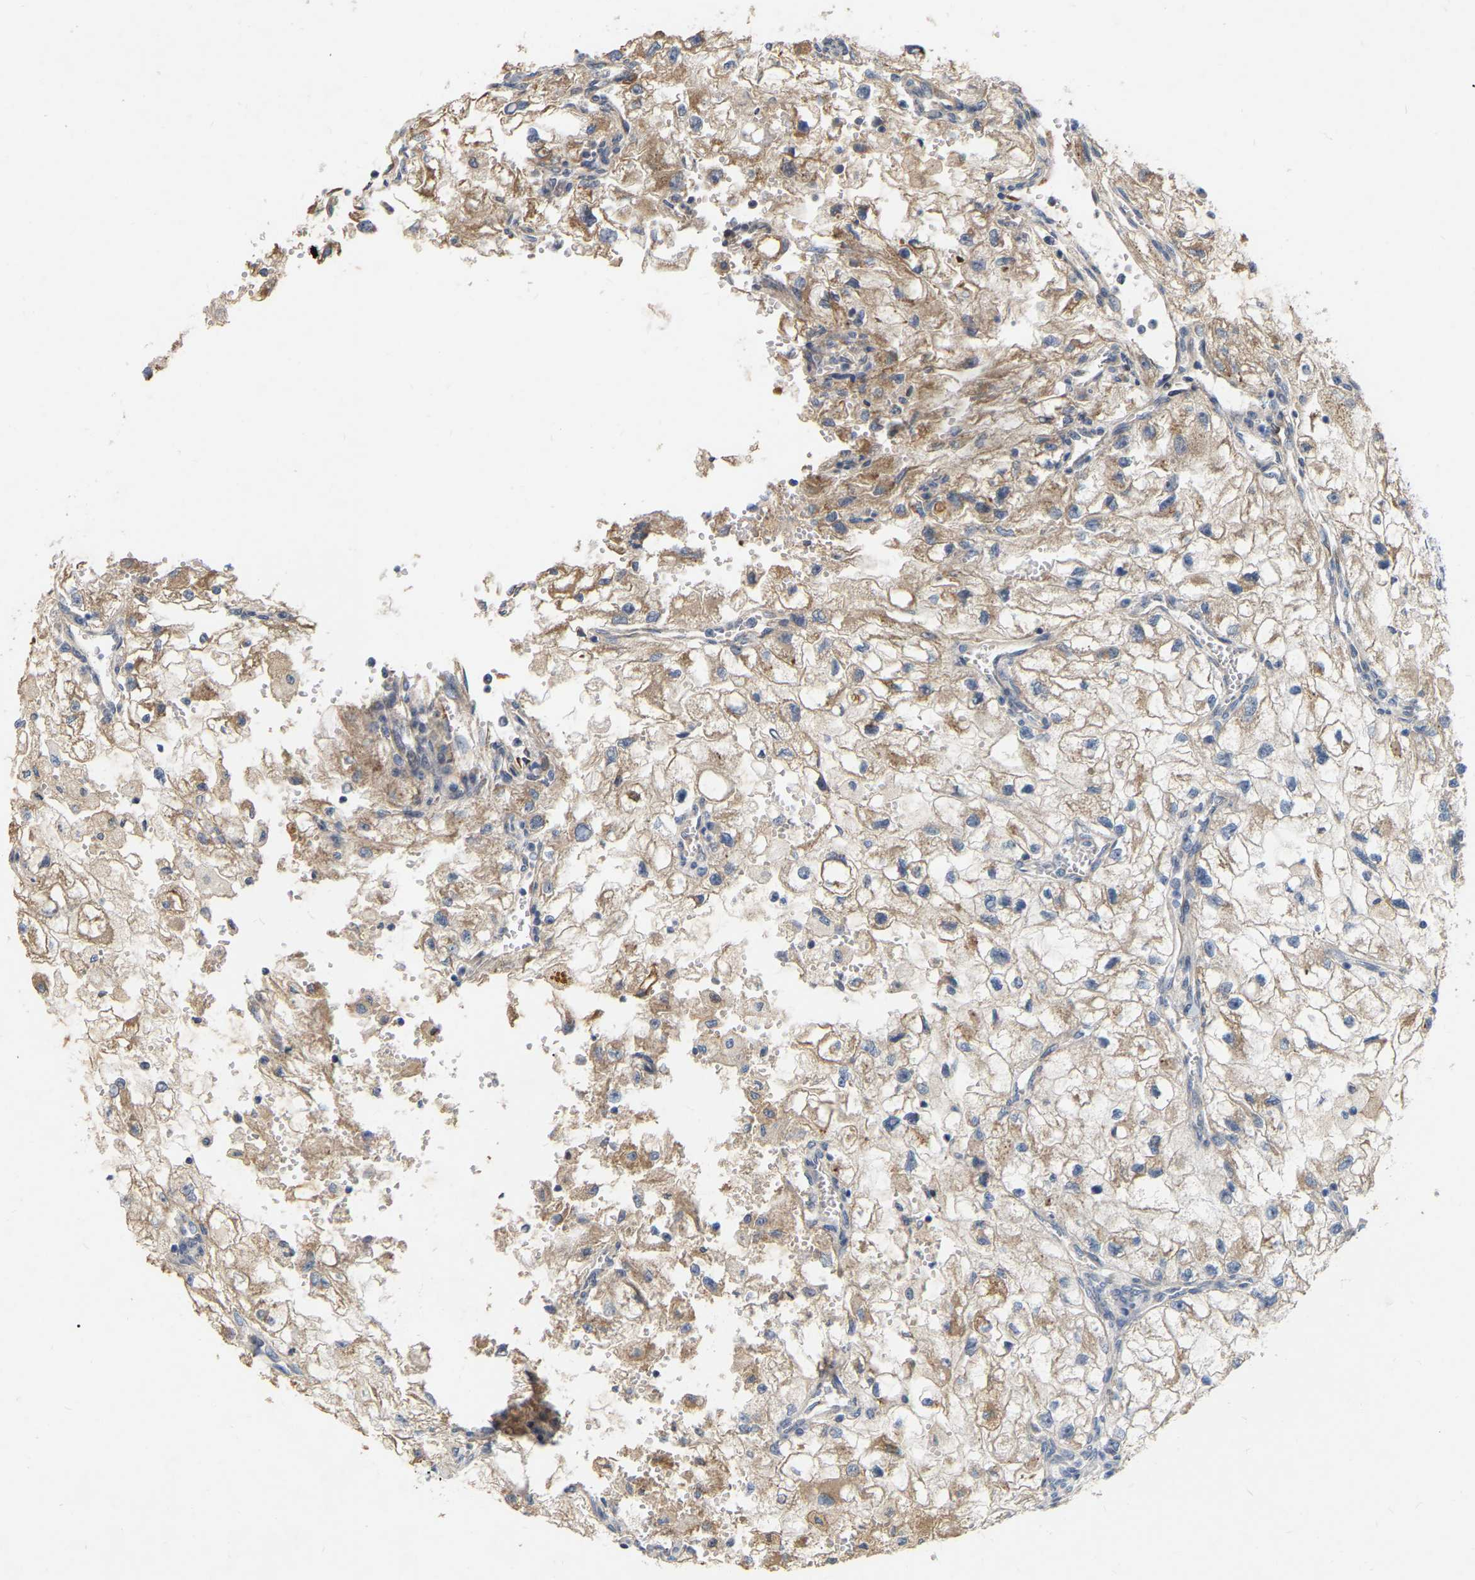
{"staining": {"intensity": "moderate", "quantity": "25%-75%", "location": "cytoplasmic/membranous"}, "tissue": "renal cancer", "cell_type": "Tumor cells", "image_type": "cancer", "snomed": [{"axis": "morphology", "description": "Adenocarcinoma, NOS"}, {"axis": "topography", "description": "Kidney"}], "caption": "High-magnification brightfield microscopy of renal cancer (adenocarcinoma) stained with DAB (brown) and counterstained with hematoxylin (blue). tumor cells exhibit moderate cytoplasmic/membranous expression is present in approximately25%-75% of cells.", "gene": "SSH1", "patient": {"sex": "female", "age": 70}}